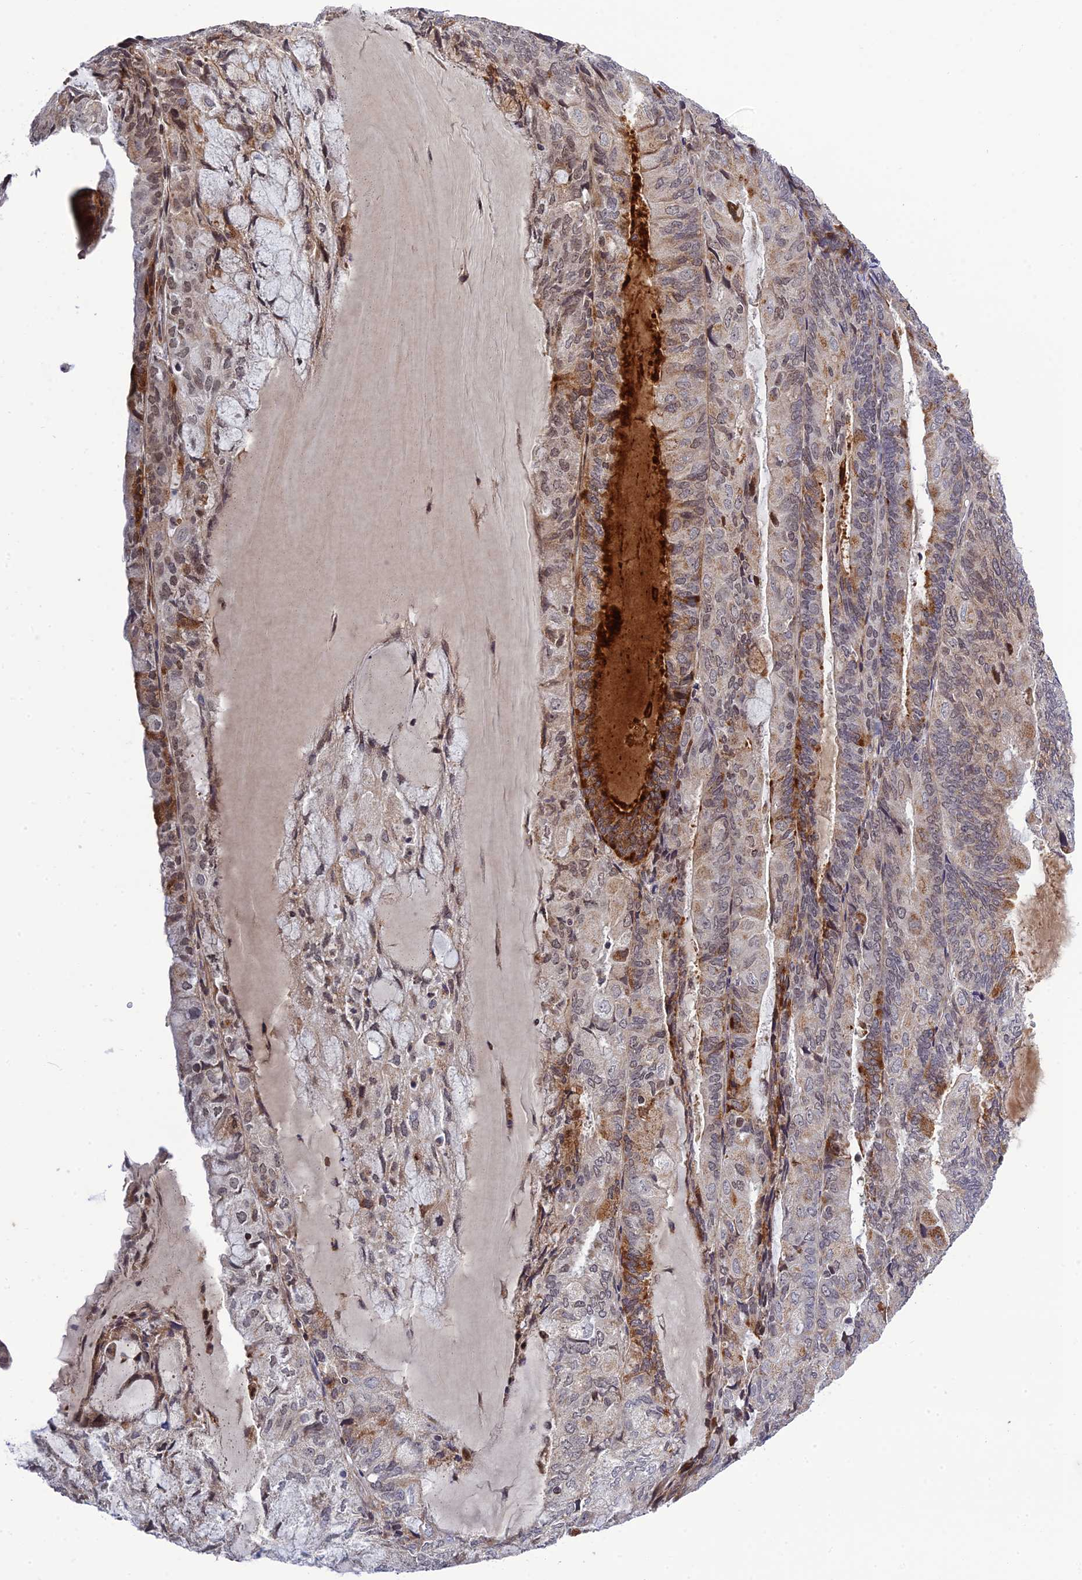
{"staining": {"intensity": "moderate", "quantity": "25%-75%", "location": "cytoplasmic/membranous,nuclear"}, "tissue": "endometrial cancer", "cell_type": "Tumor cells", "image_type": "cancer", "snomed": [{"axis": "morphology", "description": "Adenocarcinoma, NOS"}, {"axis": "topography", "description": "Endometrium"}], "caption": "Immunohistochemistry micrograph of endometrial cancer stained for a protein (brown), which demonstrates medium levels of moderate cytoplasmic/membranous and nuclear expression in approximately 25%-75% of tumor cells.", "gene": "REXO1", "patient": {"sex": "female", "age": 81}}